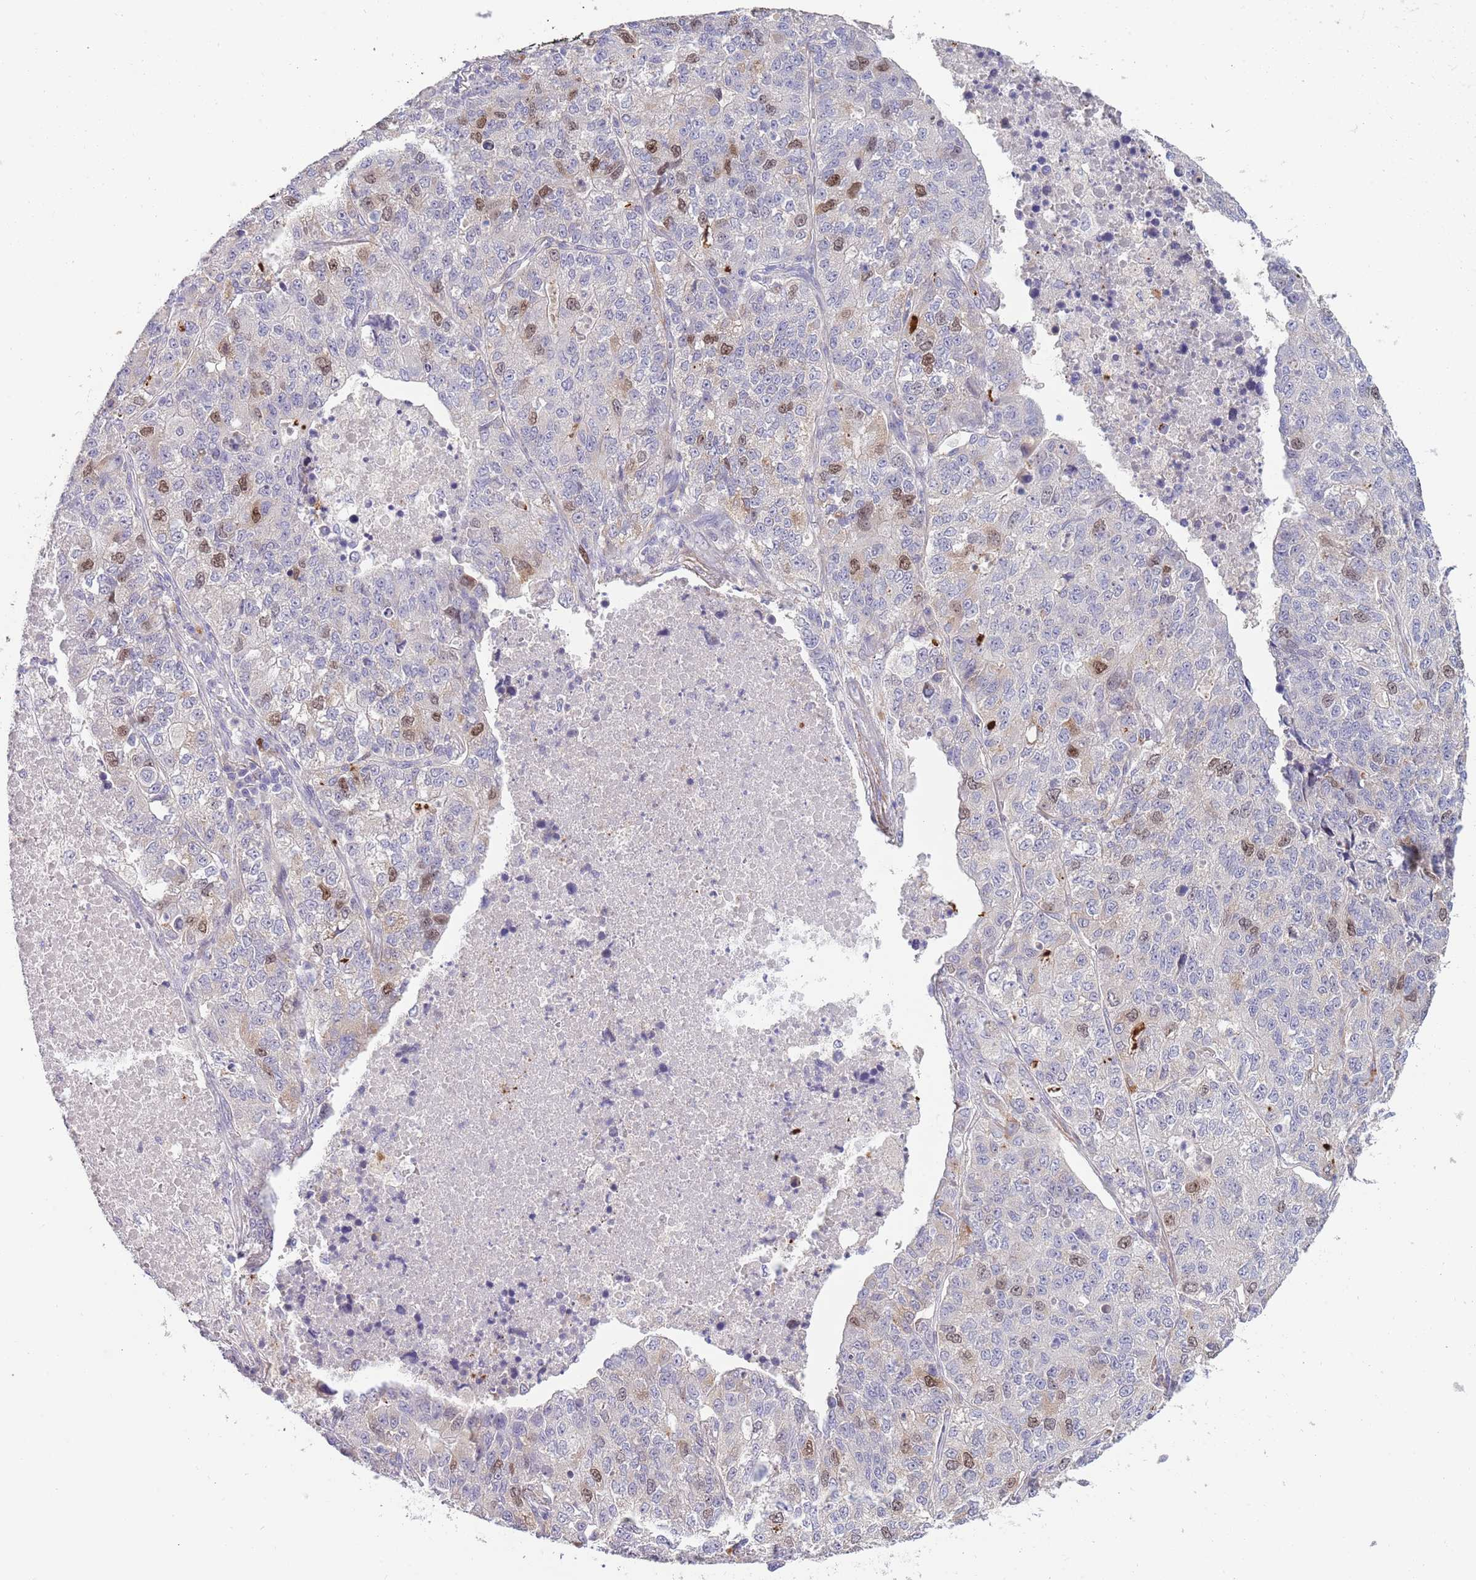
{"staining": {"intensity": "moderate", "quantity": "<25%", "location": "nuclear"}, "tissue": "lung cancer", "cell_type": "Tumor cells", "image_type": "cancer", "snomed": [{"axis": "morphology", "description": "Adenocarcinoma, NOS"}, {"axis": "topography", "description": "Lung"}], "caption": "Human lung adenocarcinoma stained with a protein marker displays moderate staining in tumor cells.", "gene": "PIMREG", "patient": {"sex": "male", "age": 49}}